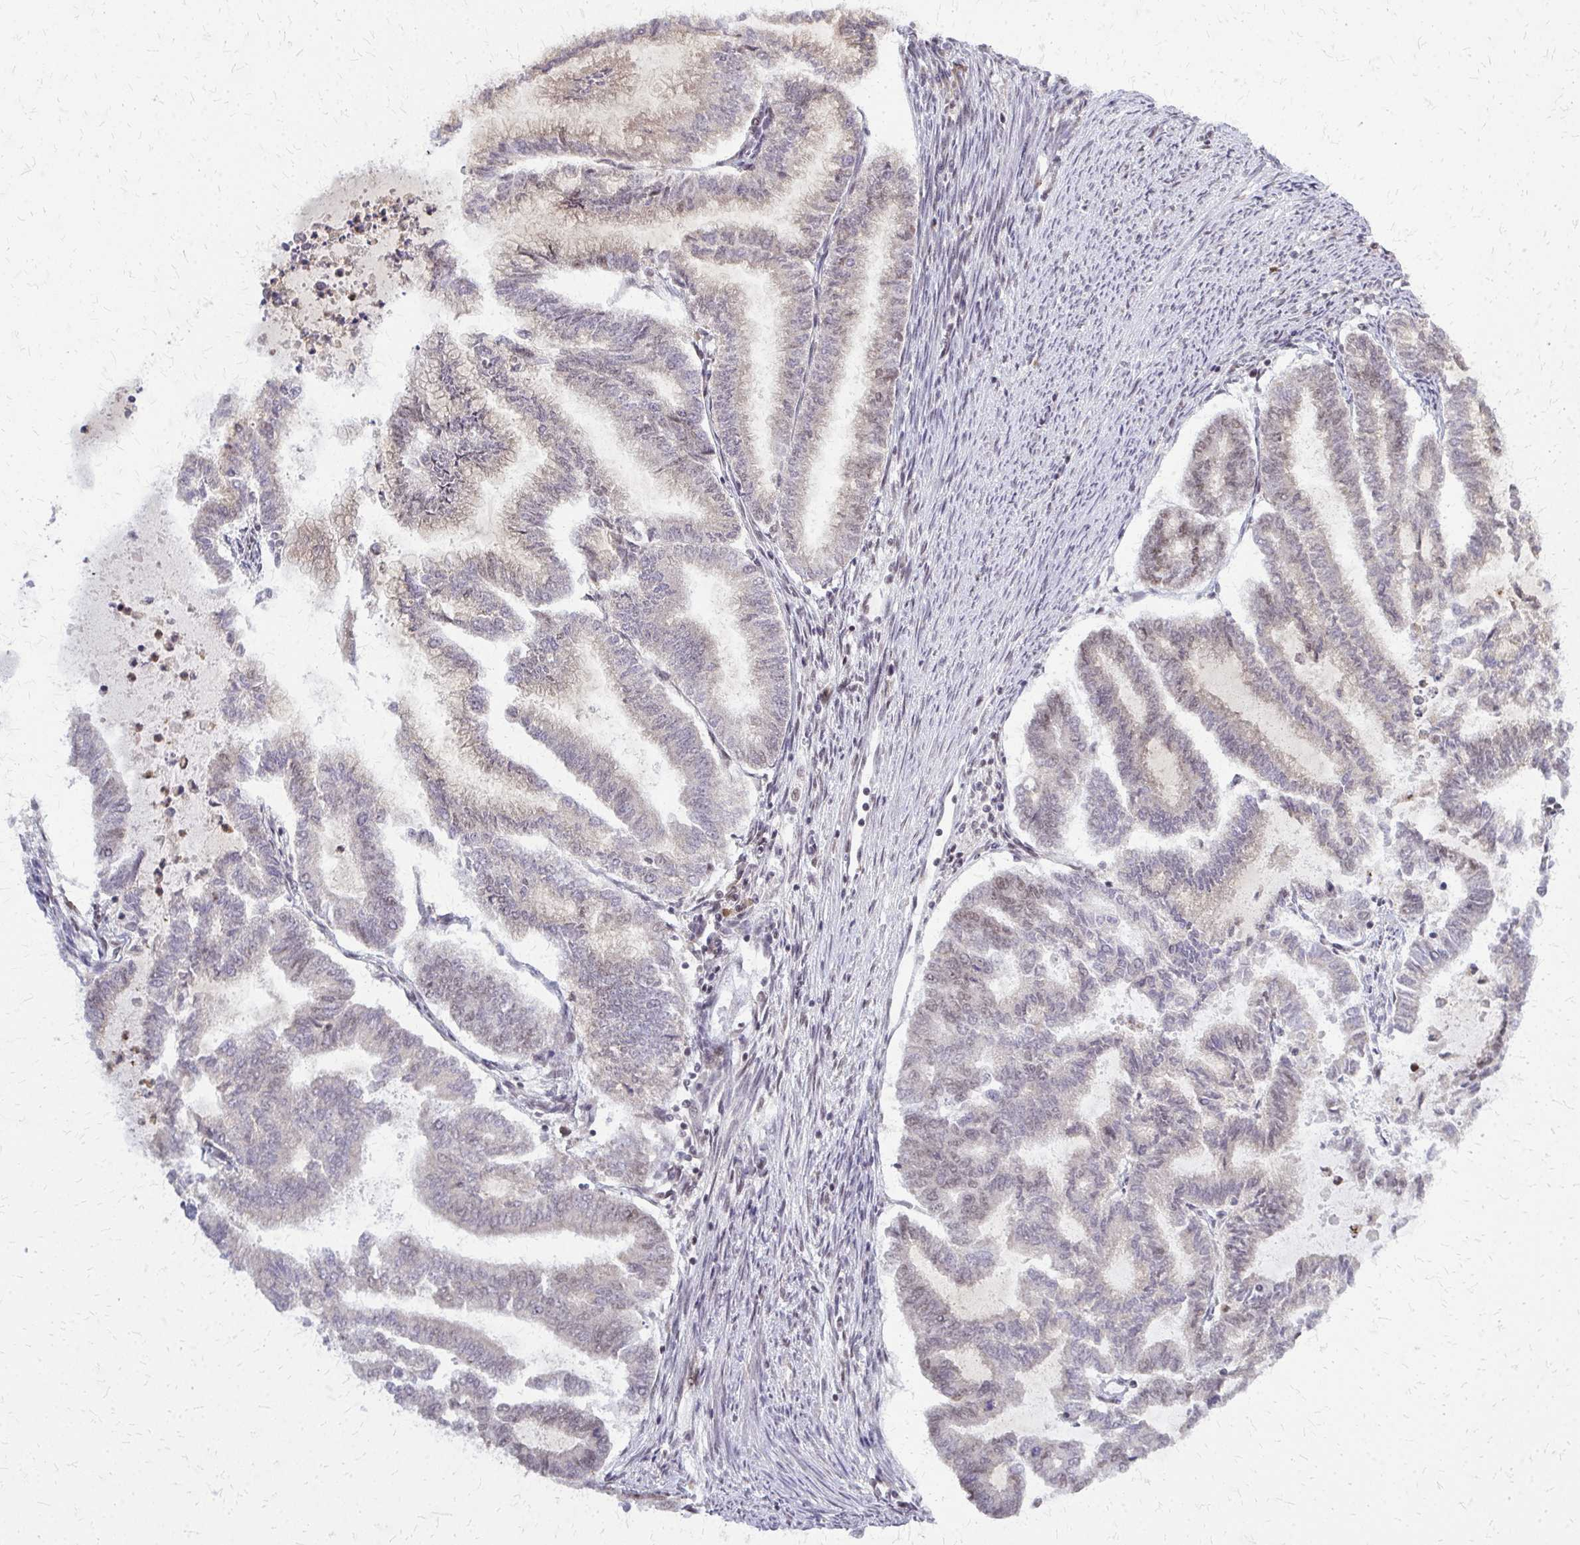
{"staining": {"intensity": "negative", "quantity": "none", "location": "none"}, "tissue": "endometrial cancer", "cell_type": "Tumor cells", "image_type": "cancer", "snomed": [{"axis": "morphology", "description": "Adenocarcinoma, NOS"}, {"axis": "topography", "description": "Endometrium"}], "caption": "High power microscopy photomicrograph of an immunohistochemistry histopathology image of endometrial cancer, revealing no significant expression in tumor cells.", "gene": "HDAC3", "patient": {"sex": "female", "age": 79}}